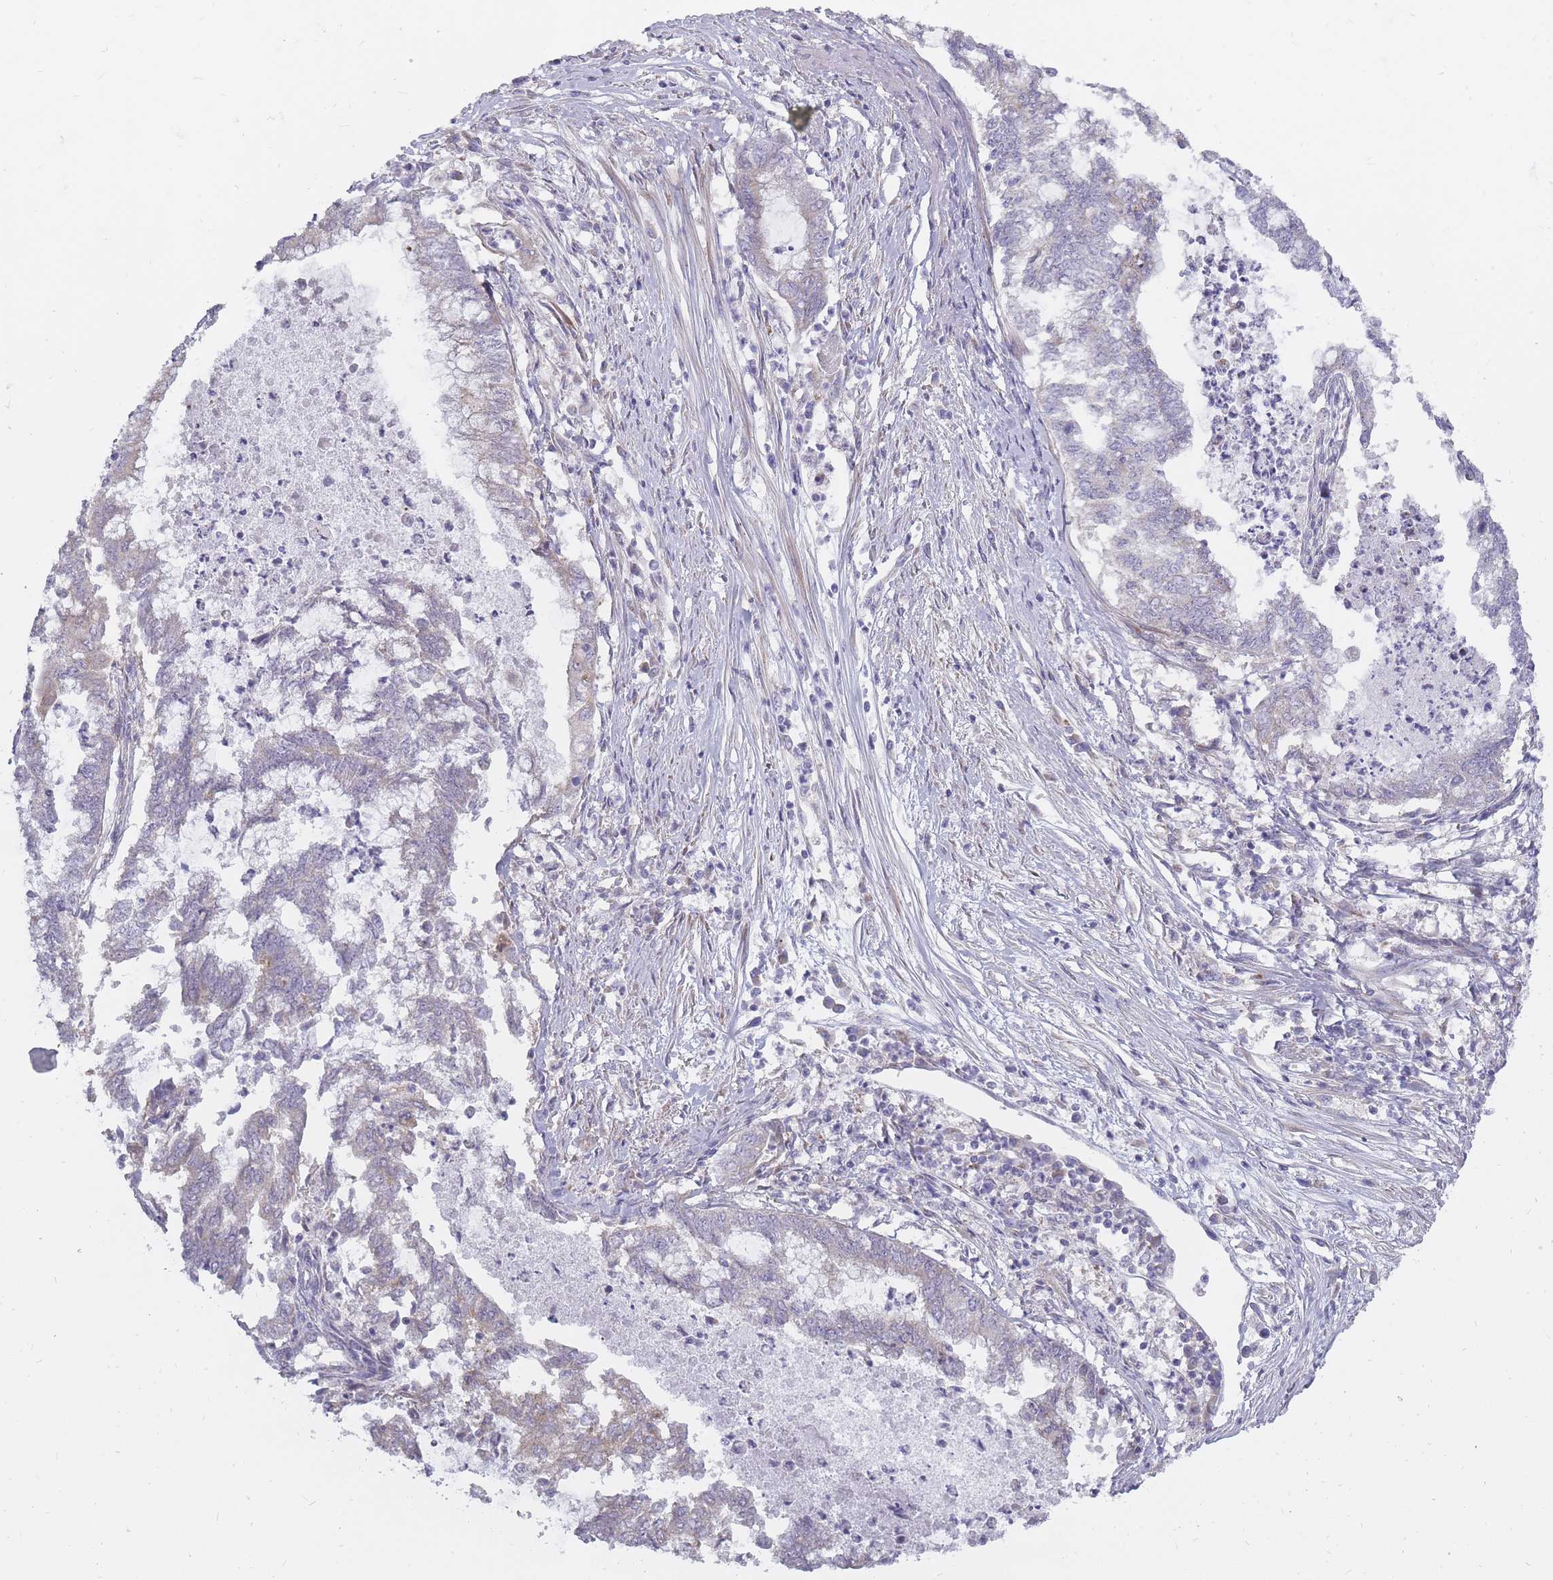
{"staining": {"intensity": "negative", "quantity": "none", "location": "none"}, "tissue": "endometrial cancer", "cell_type": "Tumor cells", "image_type": "cancer", "snomed": [{"axis": "morphology", "description": "Adenocarcinoma, NOS"}, {"axis": "topography", "description": "Endometrium"}], "caption": "A high-resolution image shows immunohistochemistry staining of adenocarcinoma (endometrial), which displays no significant positivity in tumor cells.", "gene": "ALKBH4", "patient": {"sex": "female", "age": 79}}